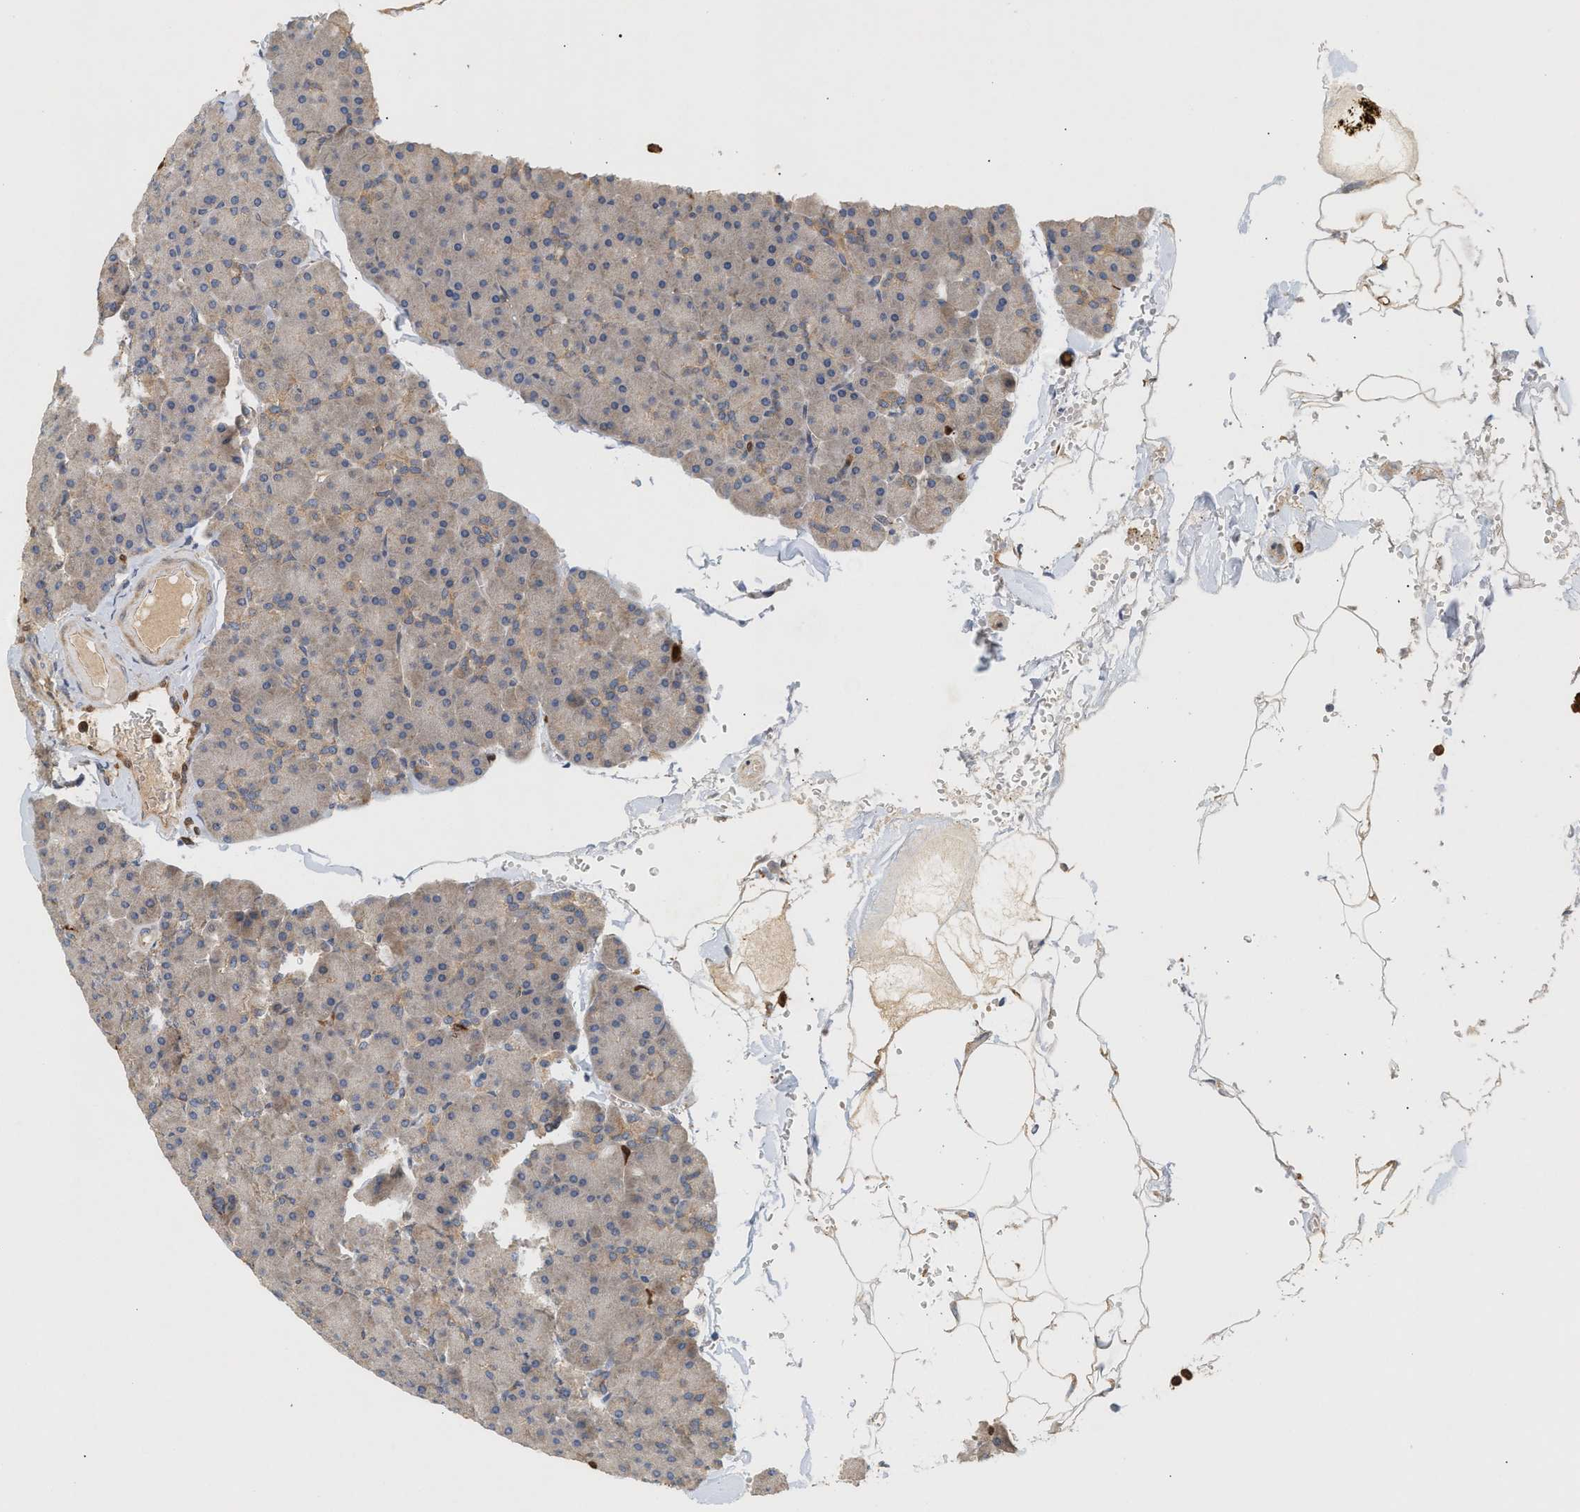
{"staining": {"intensity": "weak", "quantity": ">75%", "location": "cytoplasmic/membranous"}, "tissue": "pancreas", "cell_type": "Exocrine glandular cells", "image_type": "normal", "snomed": [{"axis": "morphology", "description": "Normal tissue, NOS"}, {"axis": "topography", "description": "Pancreas"}], "caption": "A low amount of weak cytoplasmic/membranous staining is identified in about >75% of exocrine glandular cells in benign pancreas. (DAB = brown stain, brightfield microscopy at high magnification).", "gene": "PLCD1", "patient": {"sex": "male", "age": 35}}